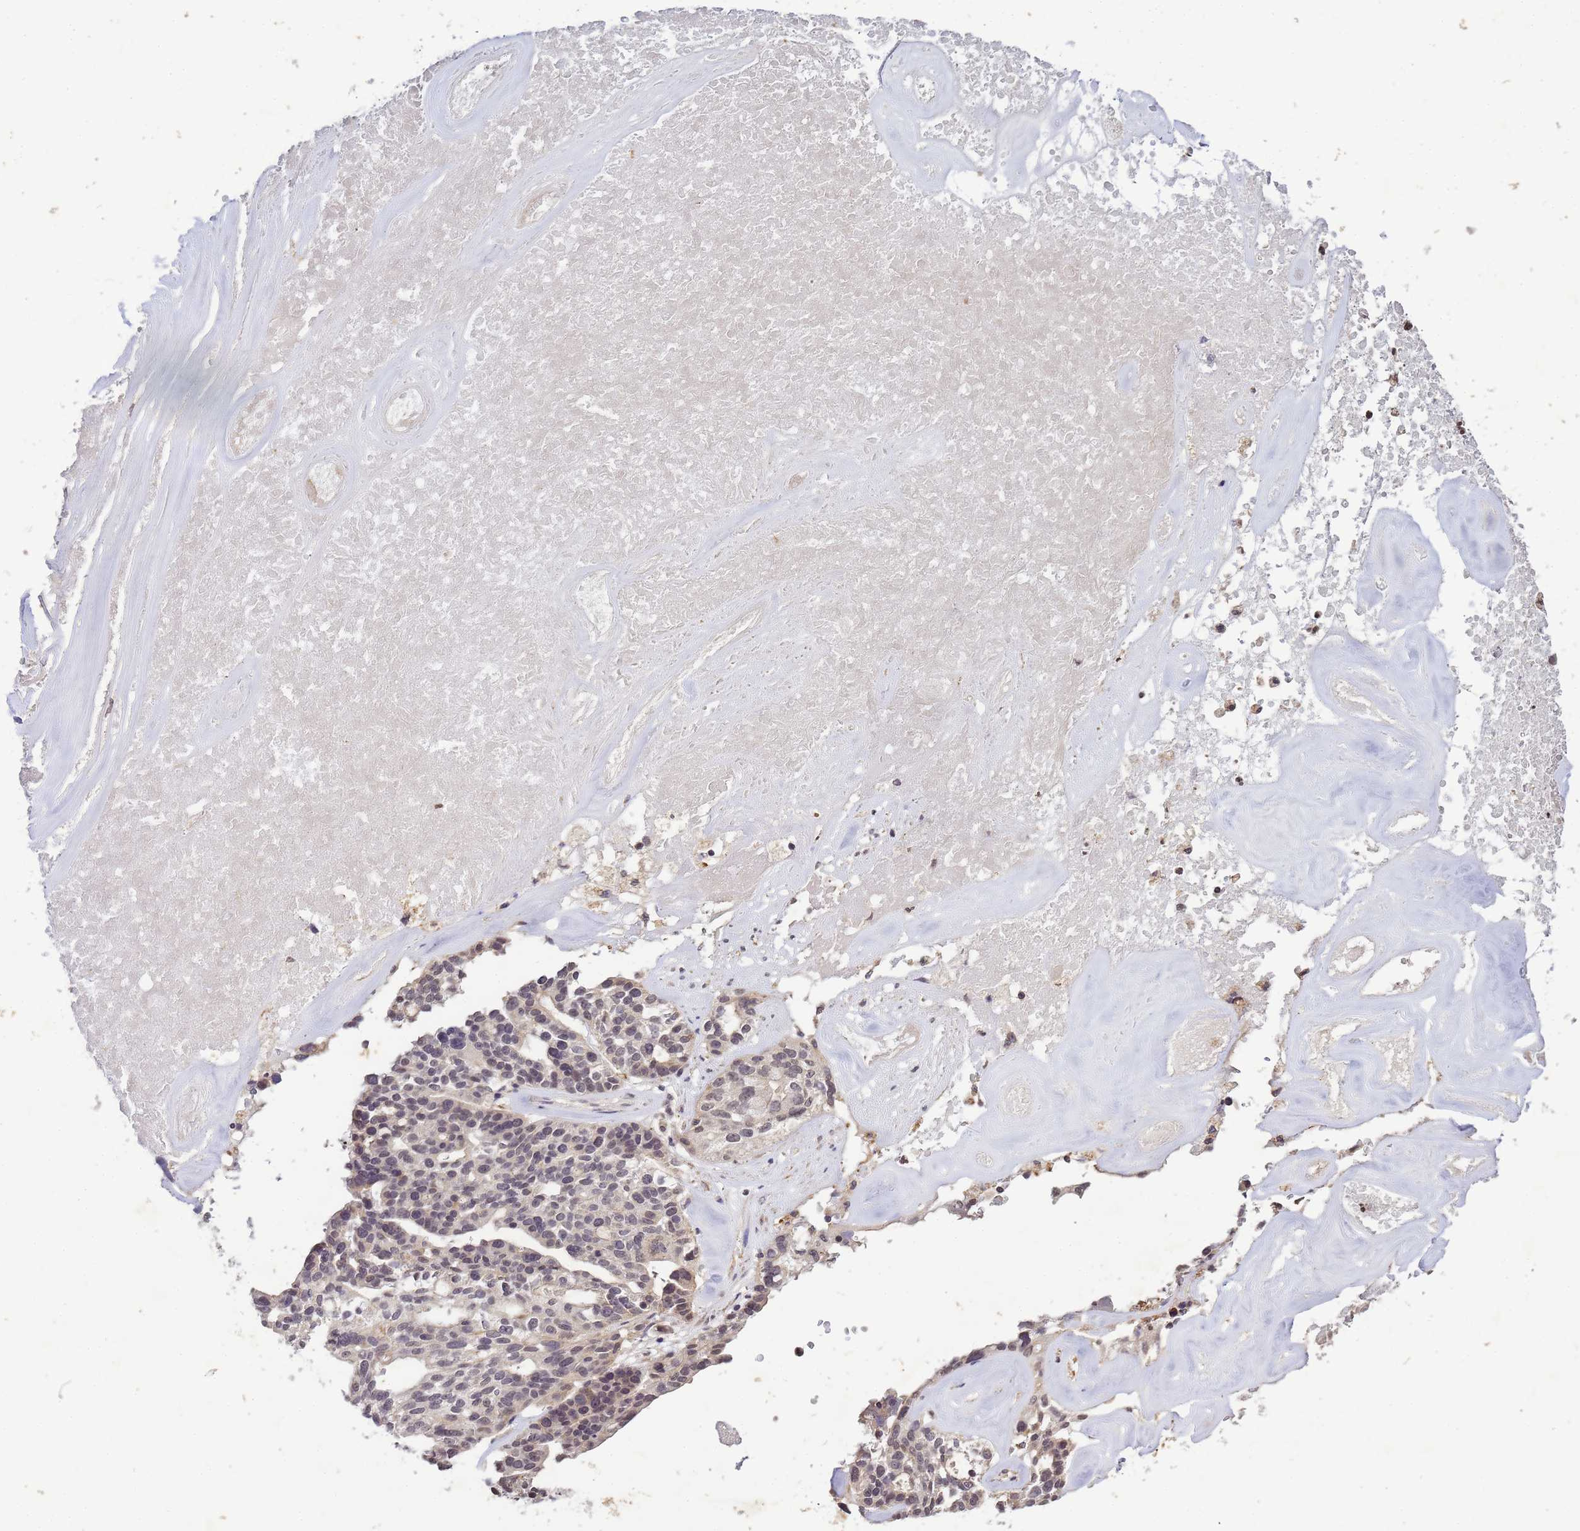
{"staining": {"intensity": "negative", "quantity": "none", "location": "none"}, "tissue": "ovarian cancer", "cell_type": "Tumor cells", "image_type": "cancer", "snomed": [{"axis": "morphology", "description": "Cystadenocarcinoma, serous, NOS"}, {"axis": "topography", "description": "Ovary"}], "caption": "IHC of ovarian serous cystadenocarcinoma shows no staining in tumor cells.", "gene": "MYL7", "patient": {"sex": "female", "age": 59}}